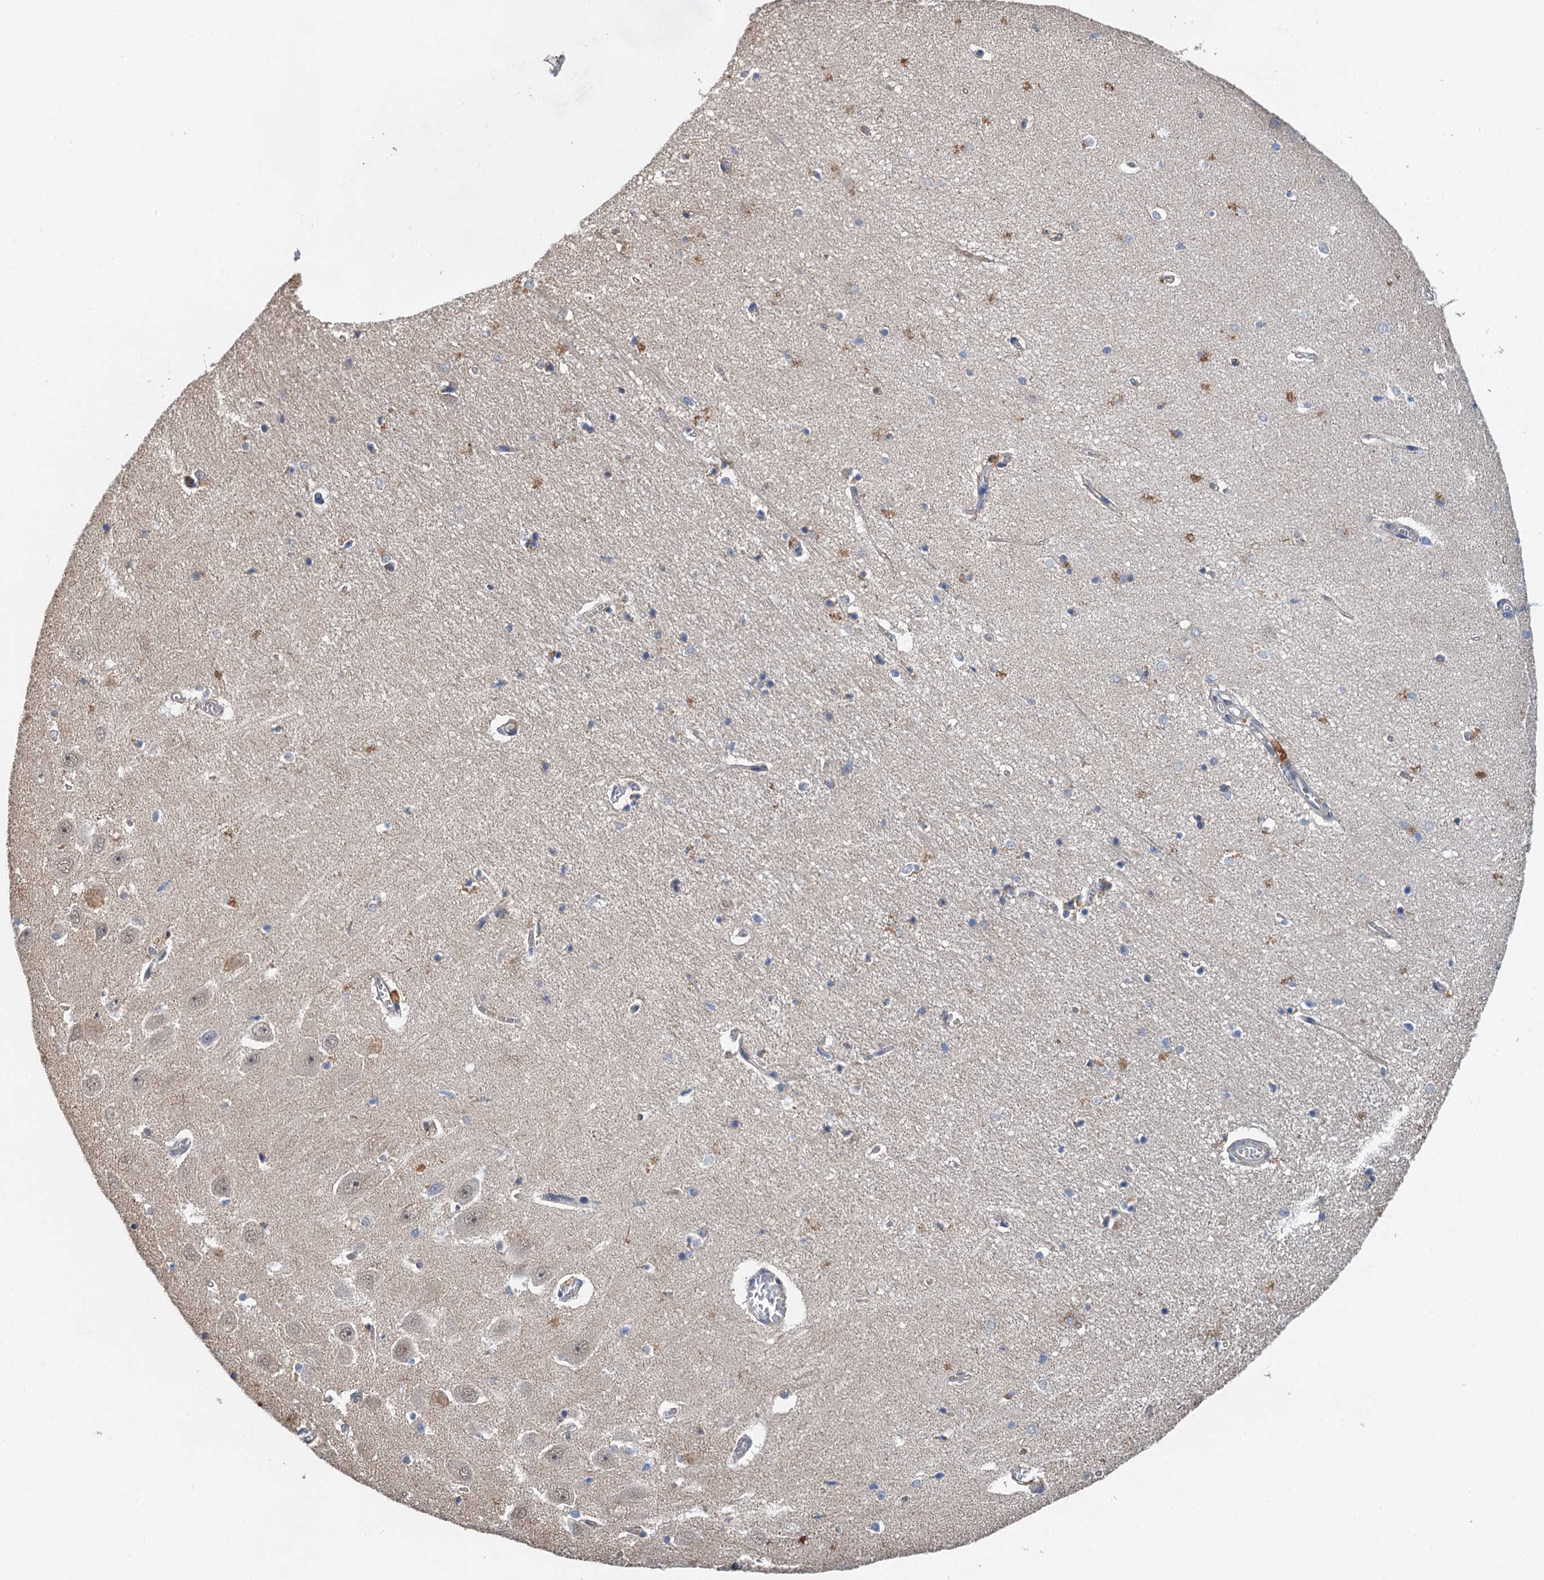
{"staining": {"intensity": "moderate", "quantity": "<25%", "location": "cytoplasmic/membranous"}, "tissue": "hippocampus", "cell_type": "Glial cells", "image_type": "normal", "snomed": [{"axis": "morphology", "description": "Normal tissue, NOS"}, {"axis": "topography", "description": "Hippocampus"}], "caption": "Normal hippocampus displays moderate cytoplasmic/membranous staining in about <25% of glial cells, visualized by immunohistochemistry.", "gene": "ZNF606", "patient": {"sex": "female", "age": 64}}